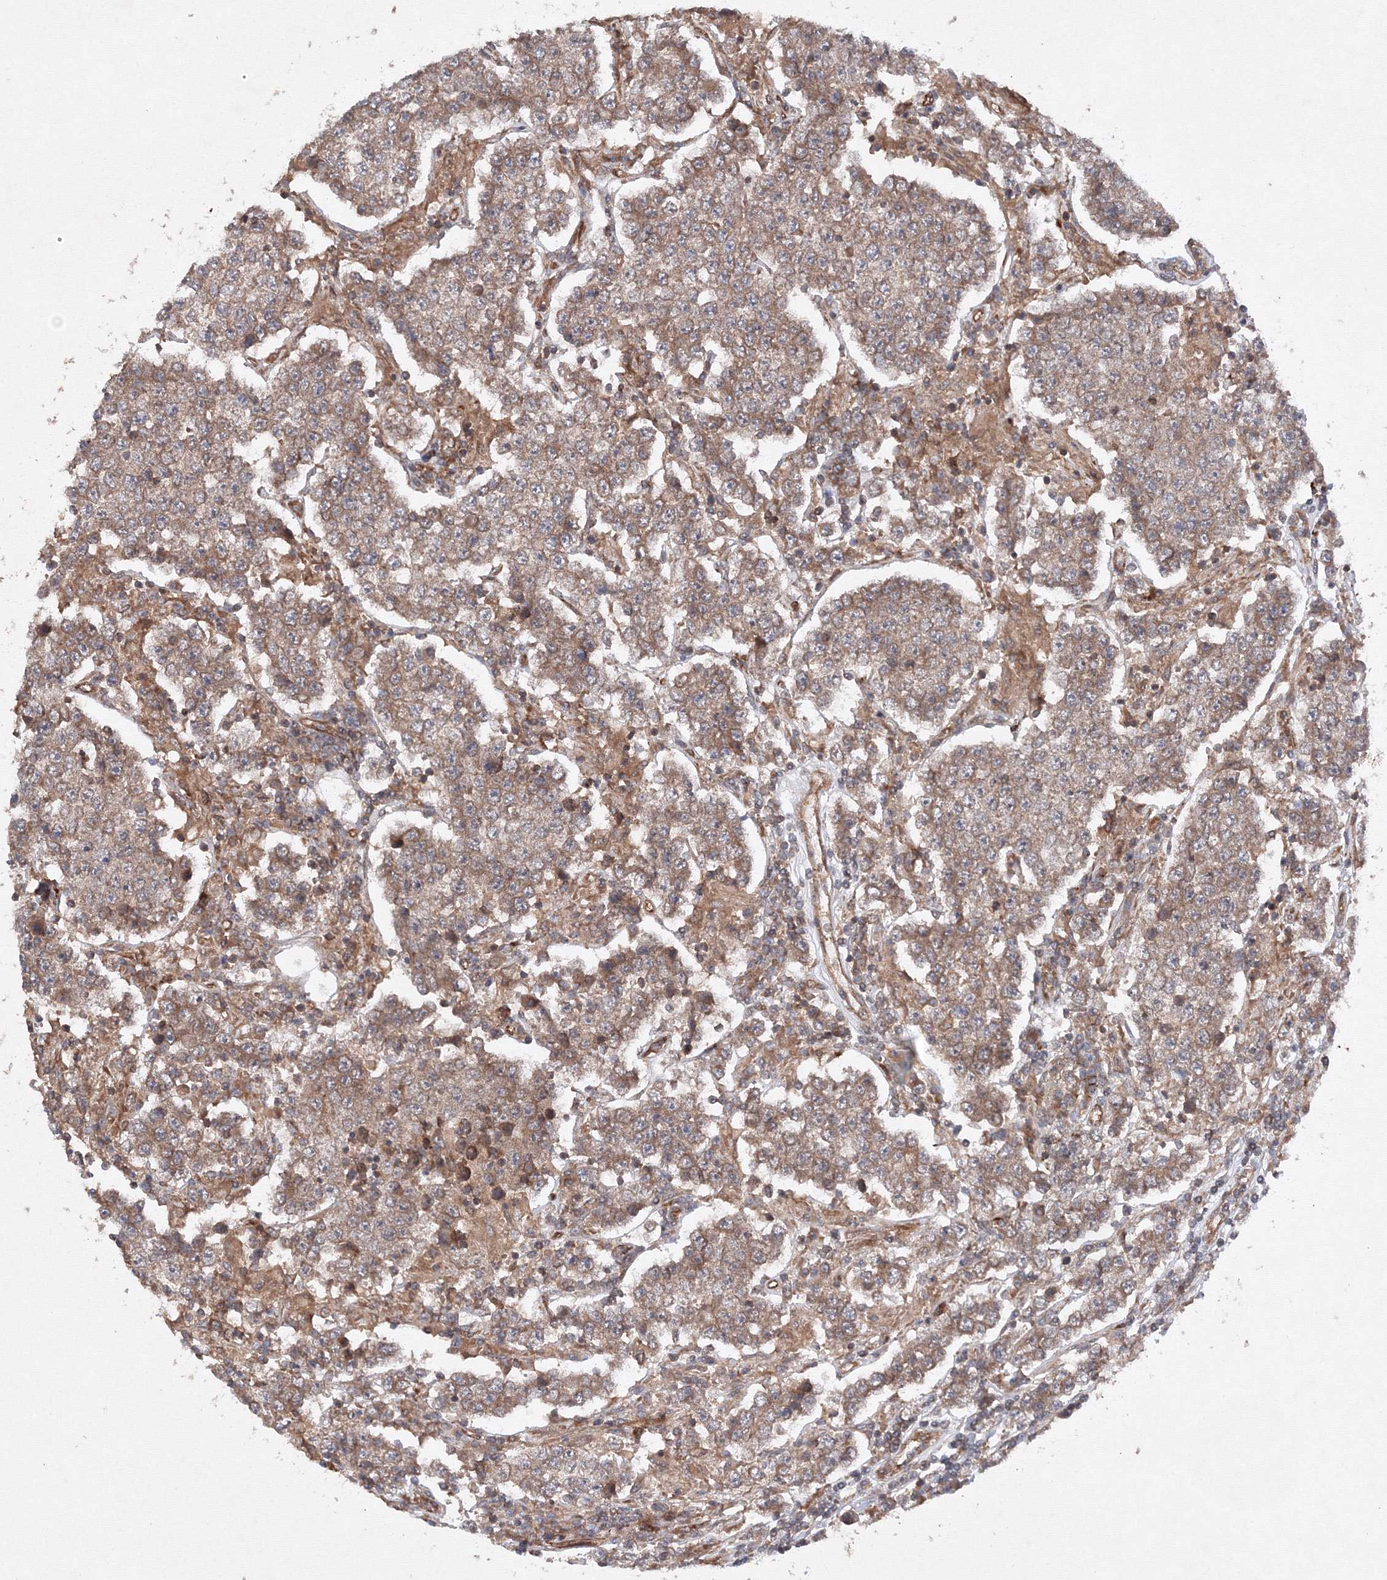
{"staining": {"intensity": "moderate", "quantity": ">75%", "location": "cytoplasmic/membranous"}, "tissue": "testis cancer", "cell_type": "Tumor cells", "image_type": "cancer", "snomed": [{"axis": "morphology", "description": "Normal tissue, NOS"}, {"axis": "morphology", "description": "Urothelial carcinoma, High grade"}, {"axis": "morphology", "description": "Seminoma, NOS"}, {"axis": "morphology", "description": "Carcinoma, Embryonal, NOS"}, {"axis": "topography", "description": "Urinary bladder"}, {"axis": "topography", "description": "Testis"}], "caption": "An image of human urothelial carcinoma (high-grade) (testis) stained for a protein demonstrates moderate cytoplasmic/membranous brown staining in tumor cells.", "gene": "DCTD", "patient": {"sex": "male", "age": 41}}